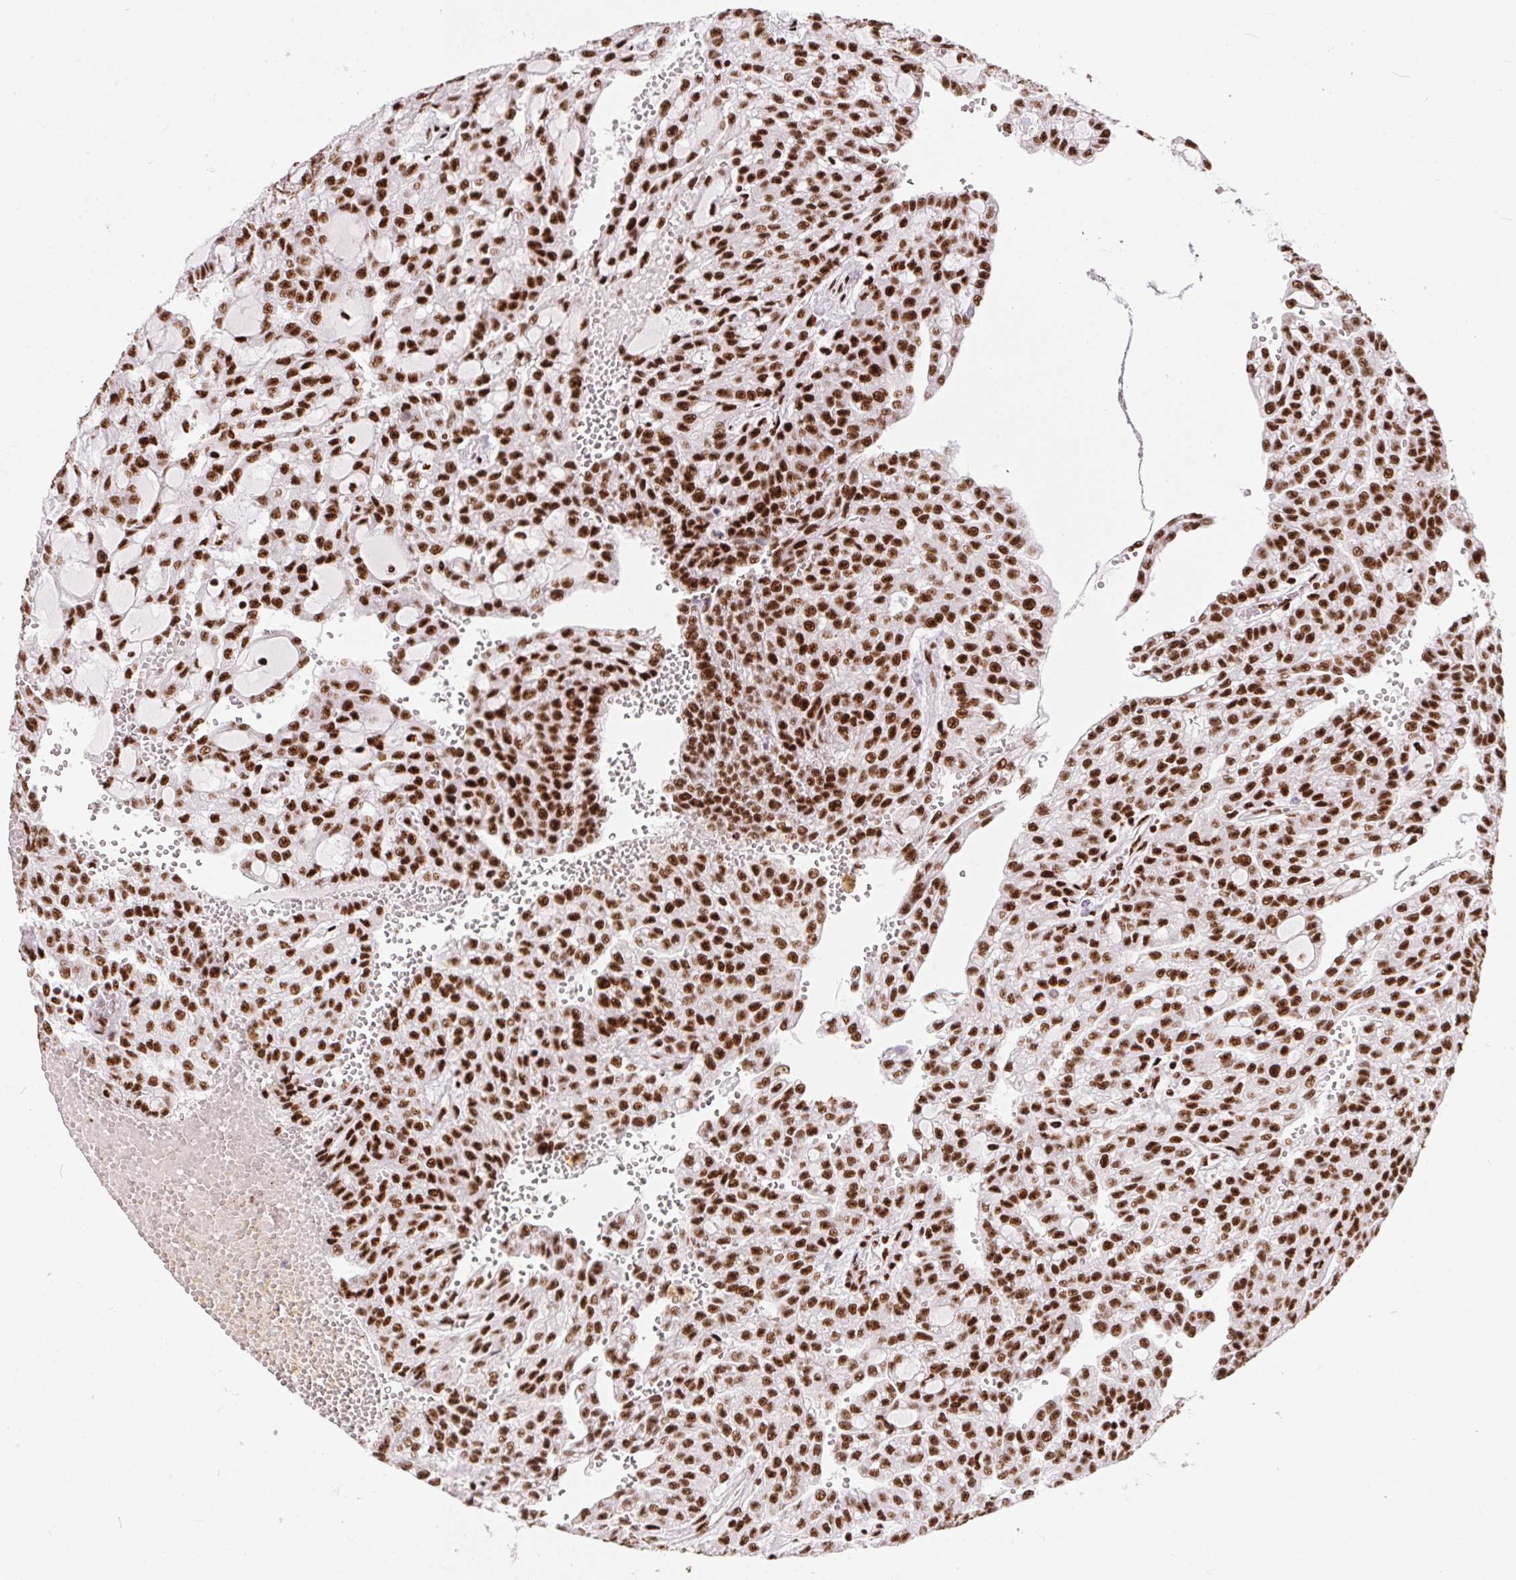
{"staining": {"intensity": "strong", "quantity": ">75%", "location": "nuclear"}, "tissue": "renal cancer", "cell_type": "Tumor cells", "image_type": "cancer", "snomed": [{"axis": "morphology", "description": "Adenocarcinoma, NOS"}, {"axis": "topography", "description": "Kidney"}], "caption": "DAB immunohistochemical staining of human renal cancer (adenocarcinoma) reveals strong nuclear protein expression in approximately >75% of tumor cells.", "gene": "PAGE3", "patient": {"sex": "male", "age": 63}}